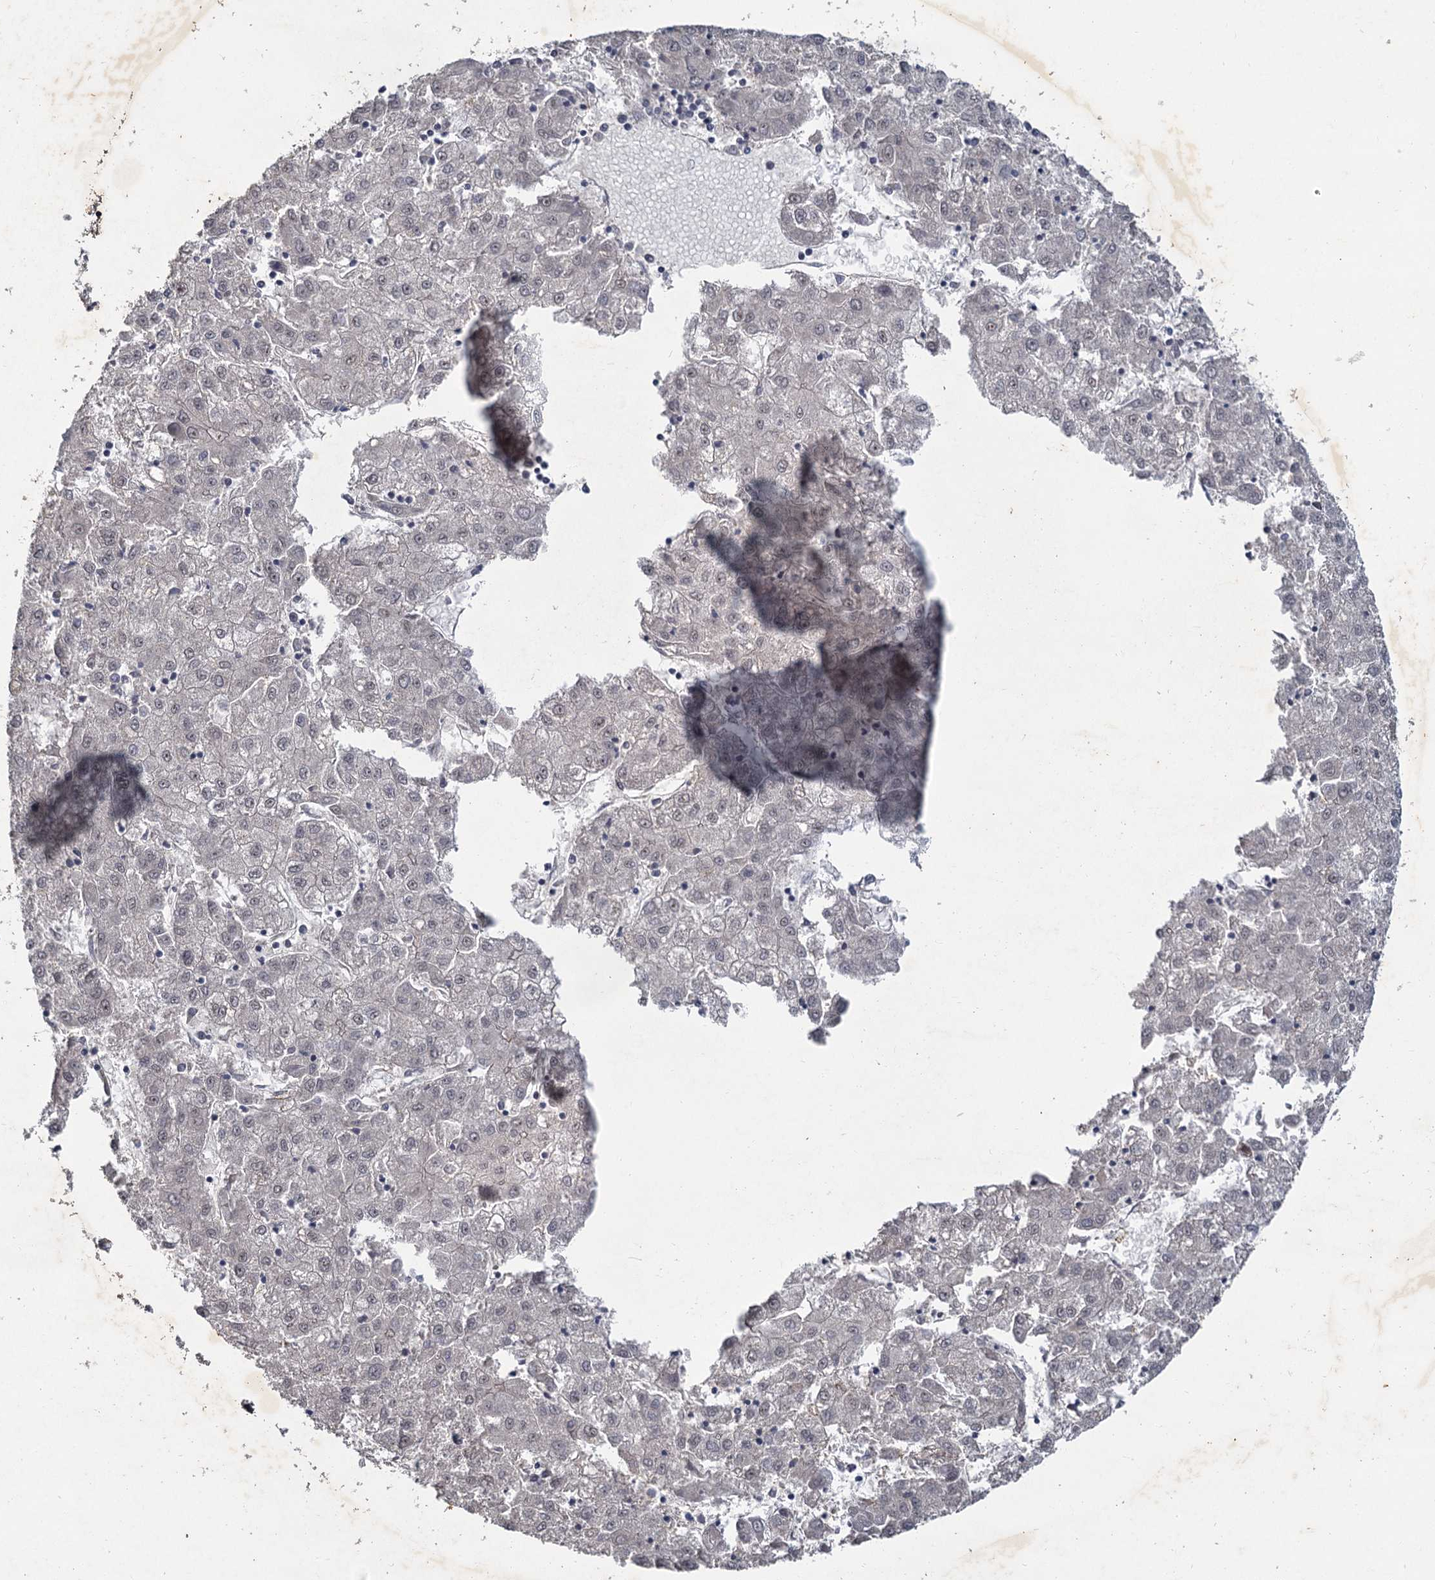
{"staining": {"intensity": "negative", "quantity": "none", "location": "none"}, "tissue": "liver cancer", "cell_type": "Tumor cells", "image_type": "cancer", "snomed": [{"axis": "morphology", "description": "Carcinoma, Hepatocellular, NOS"}, {"axis": "topography", "description": "Liver"}], "caption": "This is an immunohistochemistry photomicrograph of liver cancer (hepatocellular carcinoma). There is no positivity in tumor cells.", "gene": "MUCL1", "patient": {"sex": "male", "age": 72}}